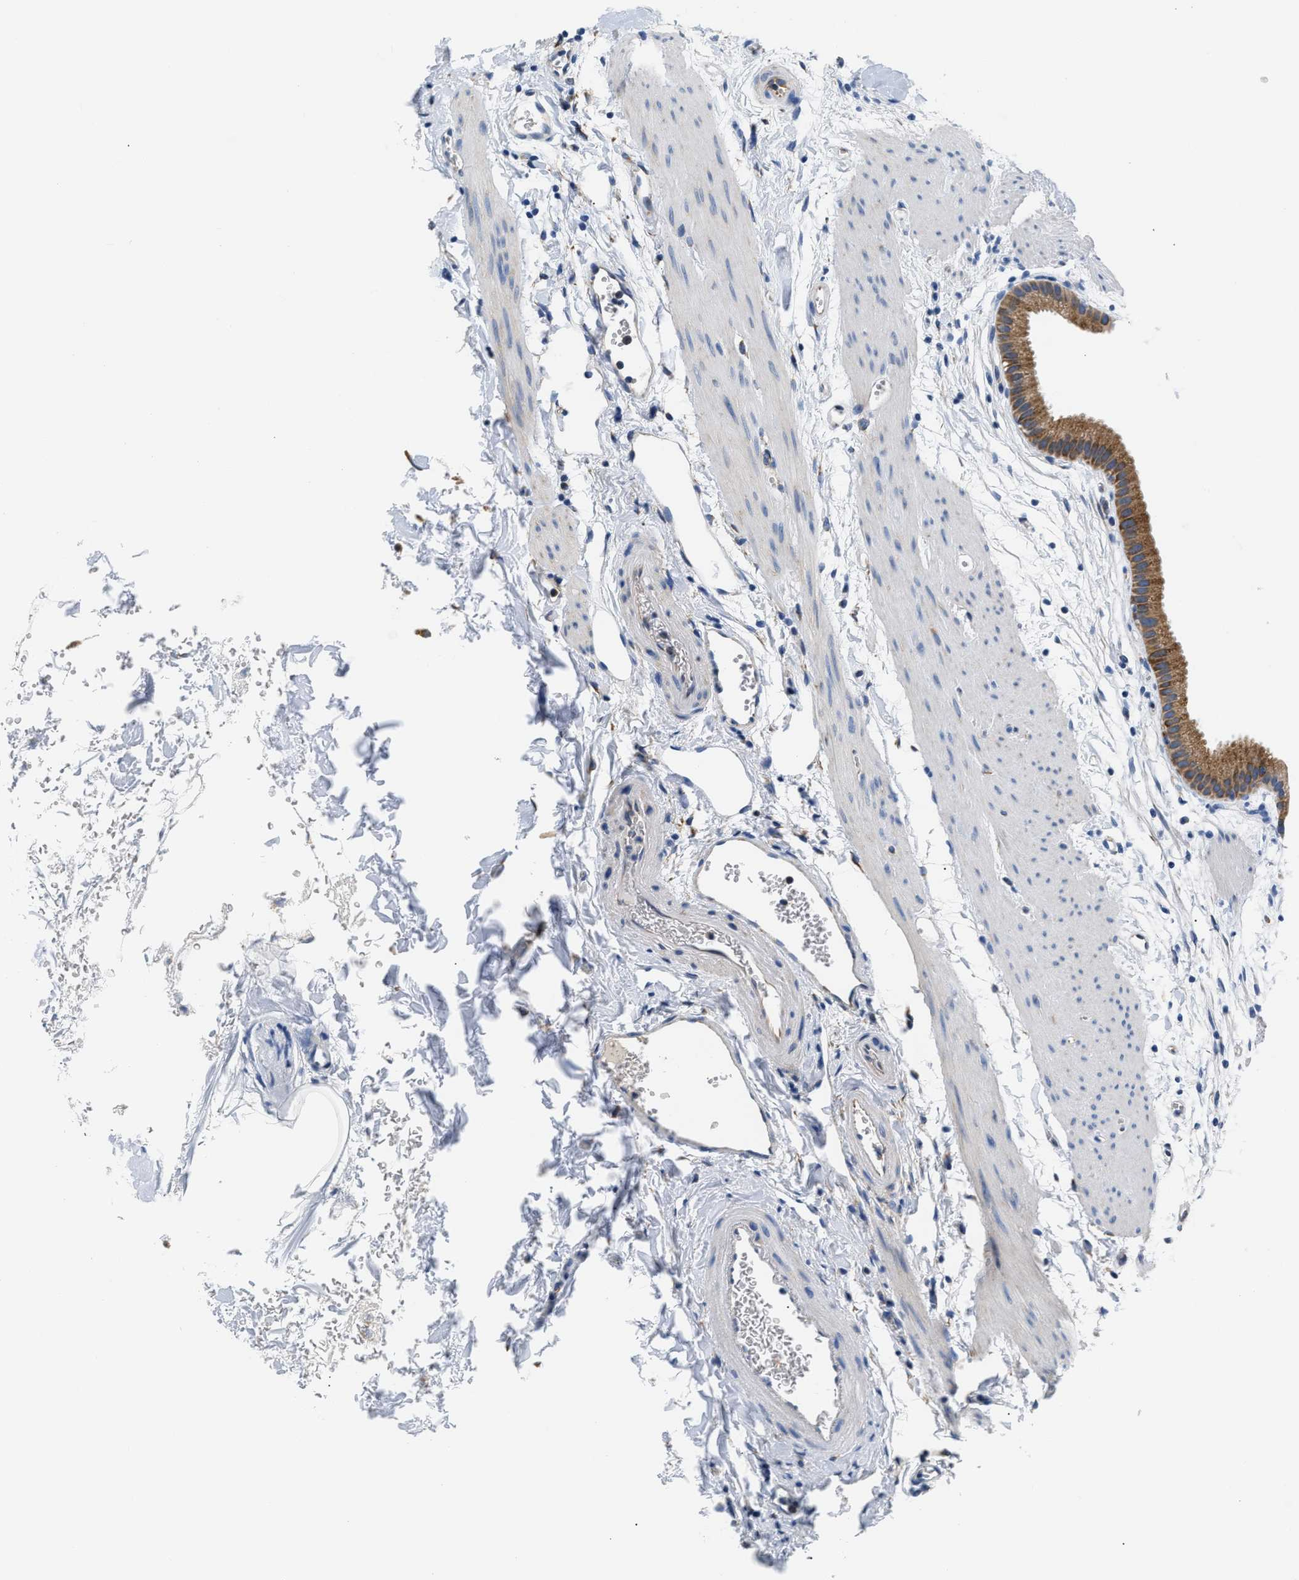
{"staining": {"intensity": "strong", "quantity": ">75%", "location": "cytoplasmic/membranous"}, "tissue": "gallbladder", "cell_type": "Glandular cells", "image_type": "normal", "snomed": [{"axis": "morphology", "description": "Normal tissue, NOS"}, {"axis": "topography", "description": "Gallbladder"}], "caption": "This is a micrograph of immunohistochemistry (IHC) staining of unremarkable gallbladder, which shows strong positivity in the cytoplasmic/membranous of glandular cells.", "gene": "HDHD3", "patient": {"sex": "female", "age": 64}}